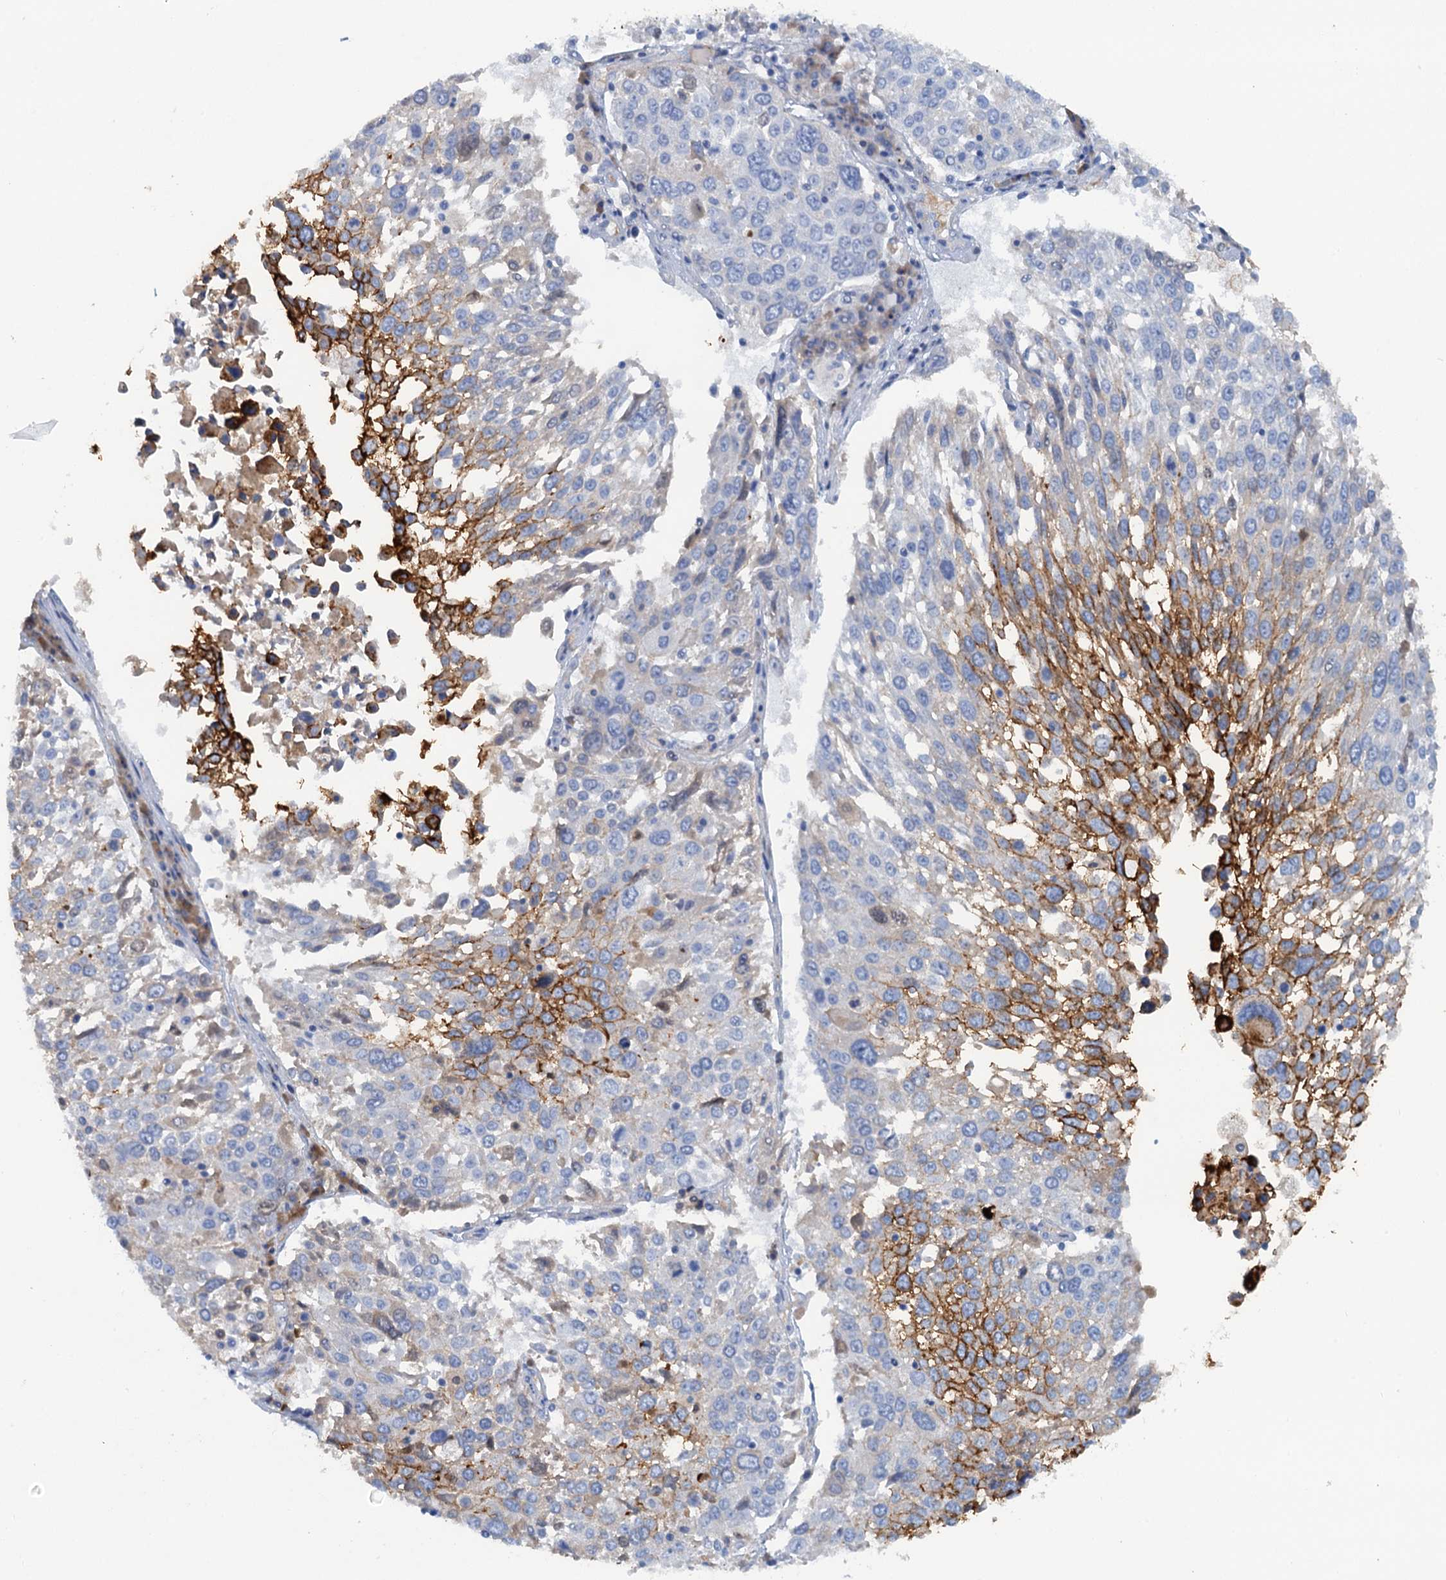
{"staining": {"intensity": "strong", "quantity": "25%-75%", "location": "cytoplasmic/membranous"}, "tissue": "lung cancer", "cell_type": "Tumor cells", "image_type": "cancer", "snomed": [{"axis": "morphology", "description": "Squamous cell carcinoma, NOS"}, {"axis": "topography", "description": "Lung"}], "caption": "DAB immunohistochemical staining of lung cancer reveals strong cytoplasmic/membranous protein staining in approximately 25%-75% of tumor cells.", "gene": "MYADML2", "patient": {"sex": "male", "age": 65}}